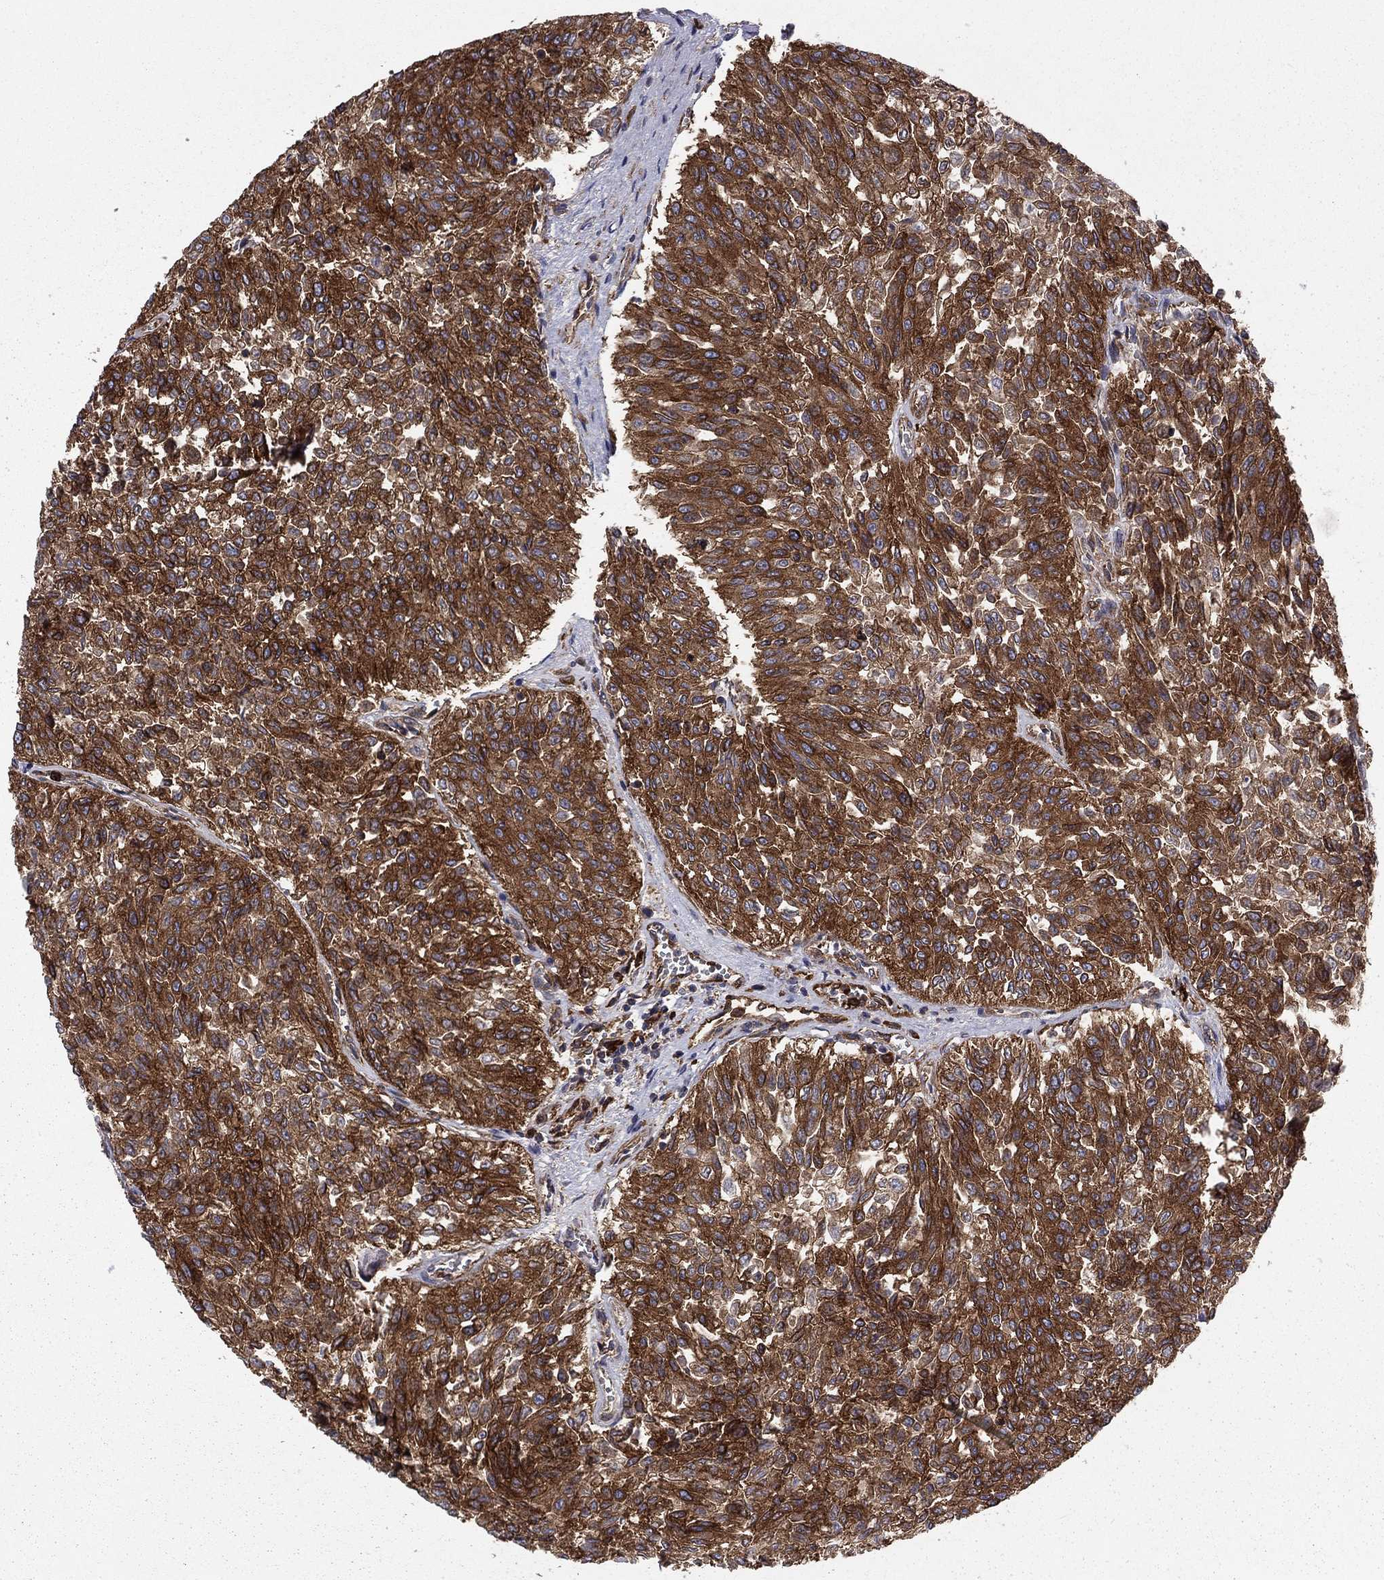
{"staining": {"intensity": "strong", "quantity": ">75%", "location": "cytoplasmic/membranous"}, "tissue": "urothelial cancer", "cell_type": "Tumor cells", "image_type": "cancer", "snomed": [{"axis": "morphology", "description": "Urothelial carcinoma, Low grade"}, {"axis": "topography", "description": "Urinary bladder"}], "caption": "Tumor cells exhibit high levels of strong cytoplasmic/membranous staining in about >75% of cells in human urothelial cancer.", "gene": "EHBP1L1", "patient": {"sex": "male", "age": 78}}